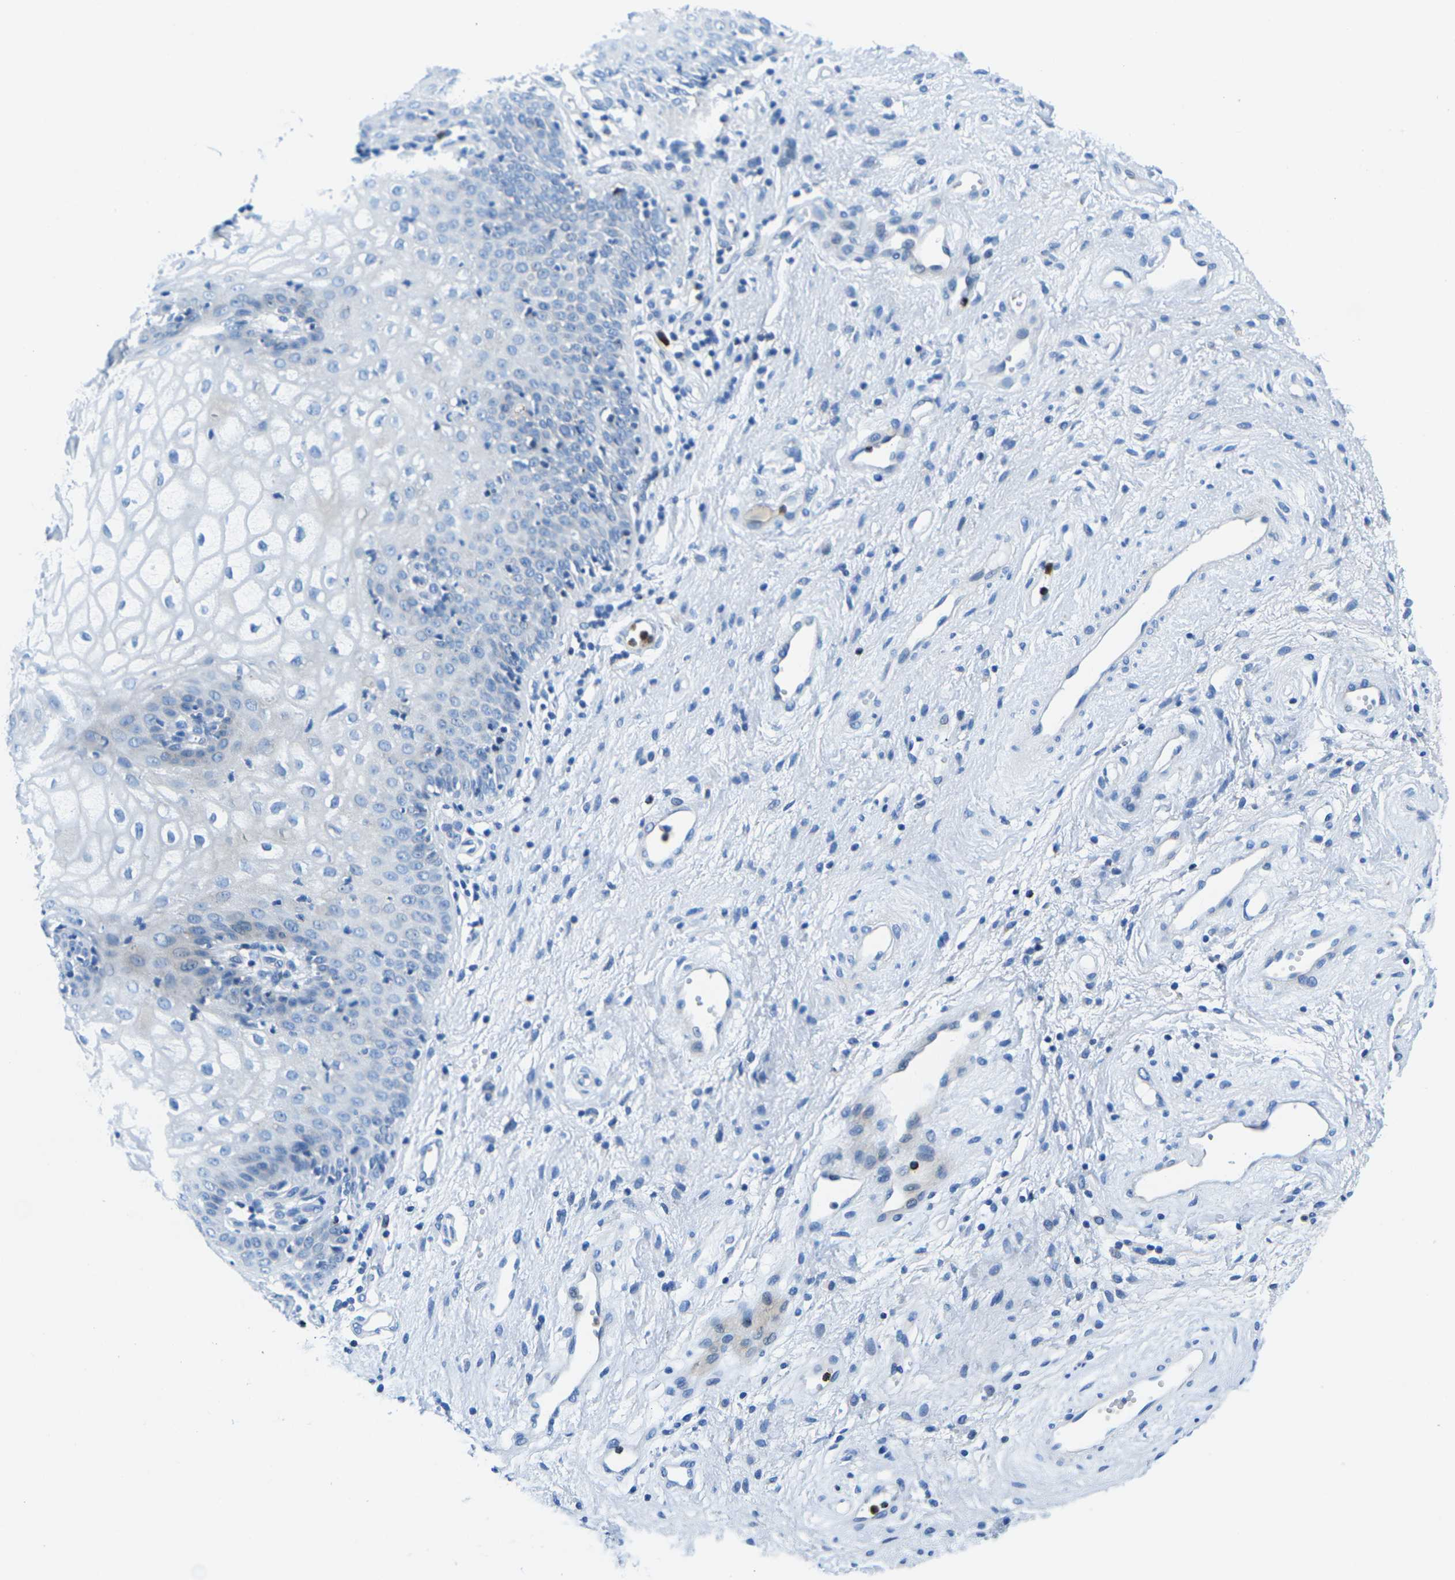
{"staining": {"intensity": "negative", "quantity": "none", "location": "none"}, "tissue": "vagina", "cell_type": "Squamous epithelial cells", "image_type": "normal", "snomed": [{"axis": "morphology", "description": "Normal tissue, NOS"}, {"axis": "topography", "description": "Vagina"}], "caption": "Human vagina stained for a protein using IHC demonstrates no staining in squamous epithelial cells.", "gene": "MC4R", "patient": {"sex": "female", "age": 34}}